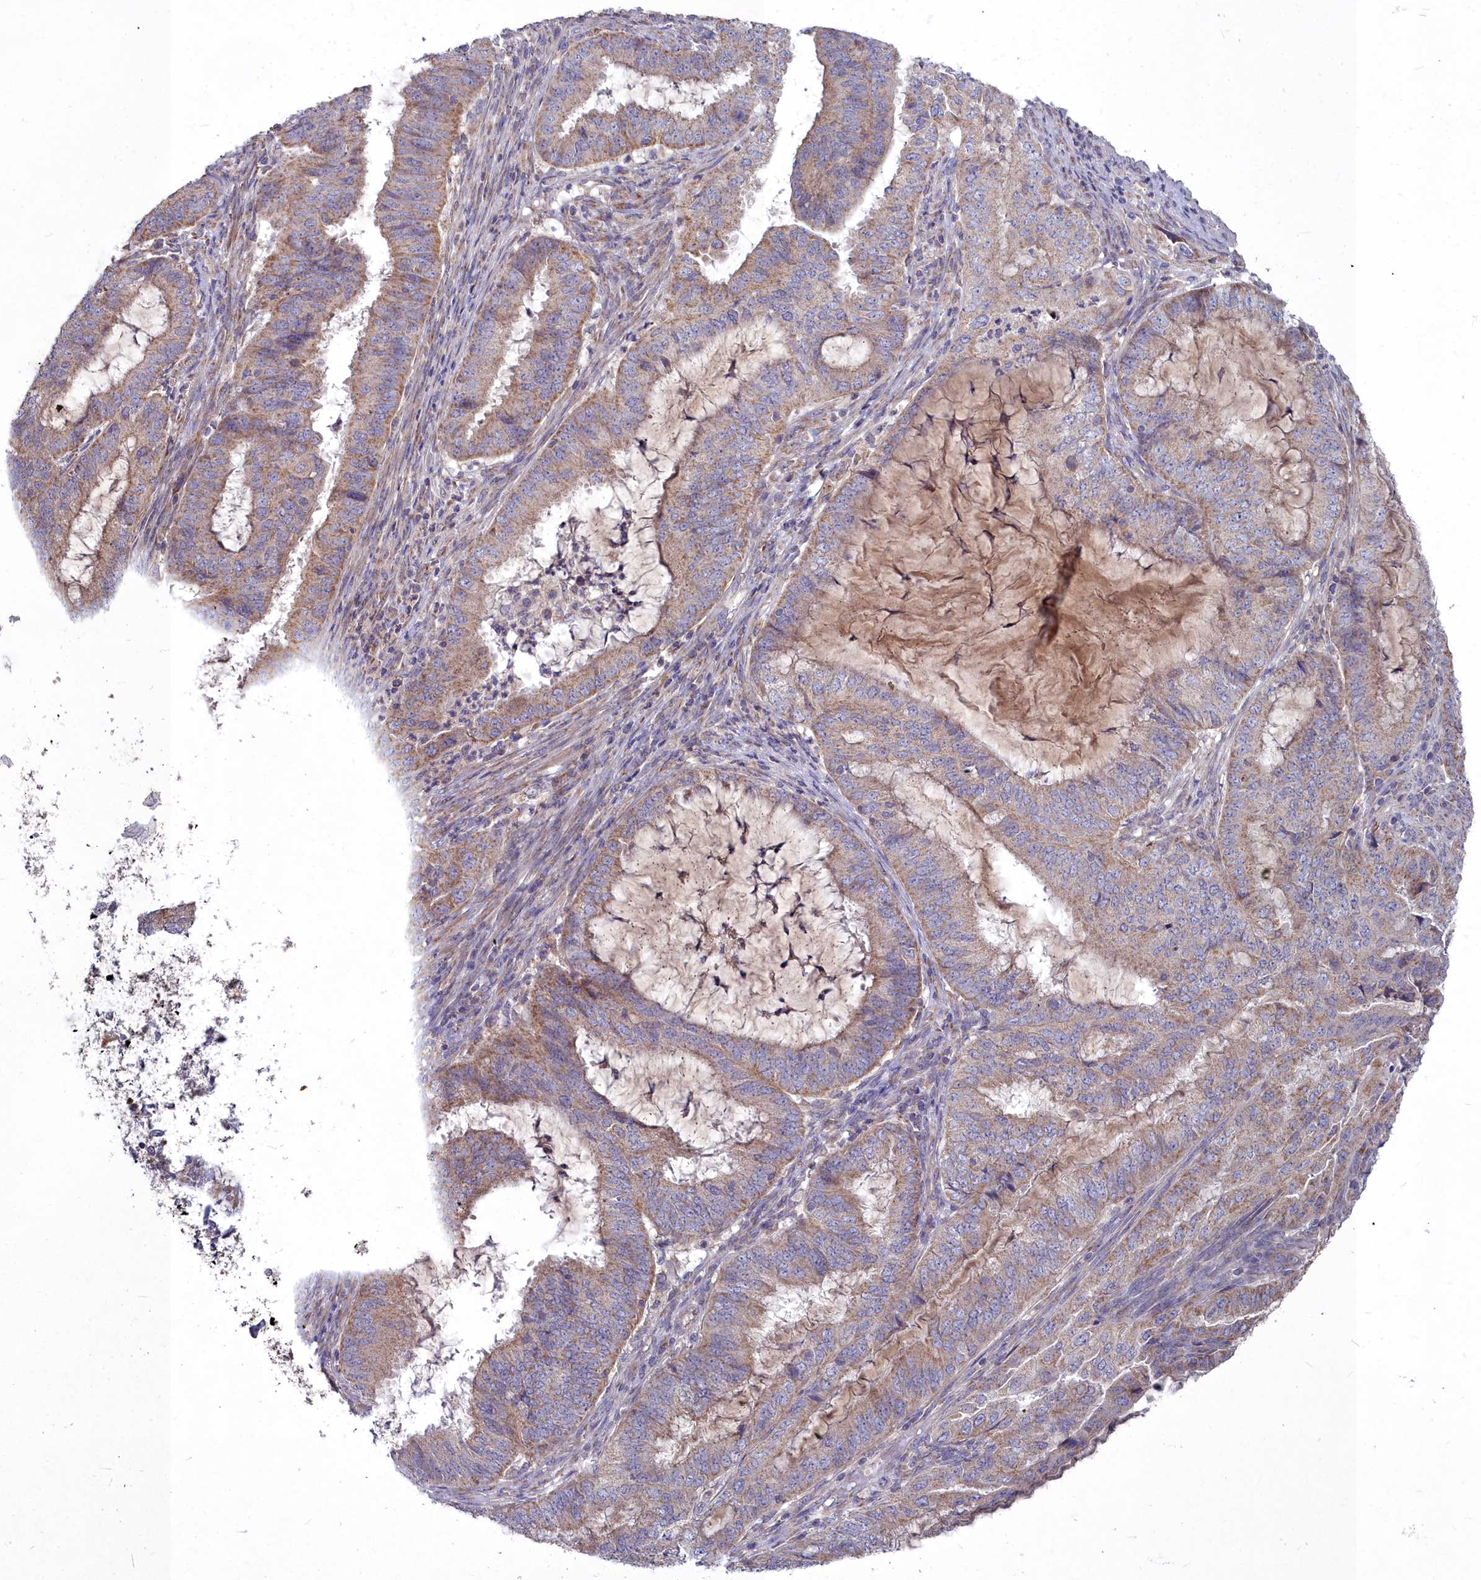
{"staining": {"intensity": "moderate", "quantity": ">75%", "location": "cytoplasmic/membranous"}, "tissue": "endometrial cancer", "cell_type": "Tumor cells", "image_type": "cancer", "snomed": [{"axis": "morphology", "description": "Adenocarcinoma, NOS"}, {"axis": "topography", "description": "Endometrium"}], "caption": "Protein expression analysis of endometrial adenocarcinoma displays moderate cytoplasmic/membranous expression in about >75% of tumor cells.", "gene": "MICU2", "patient": {"sex": "female", "age": 51}}